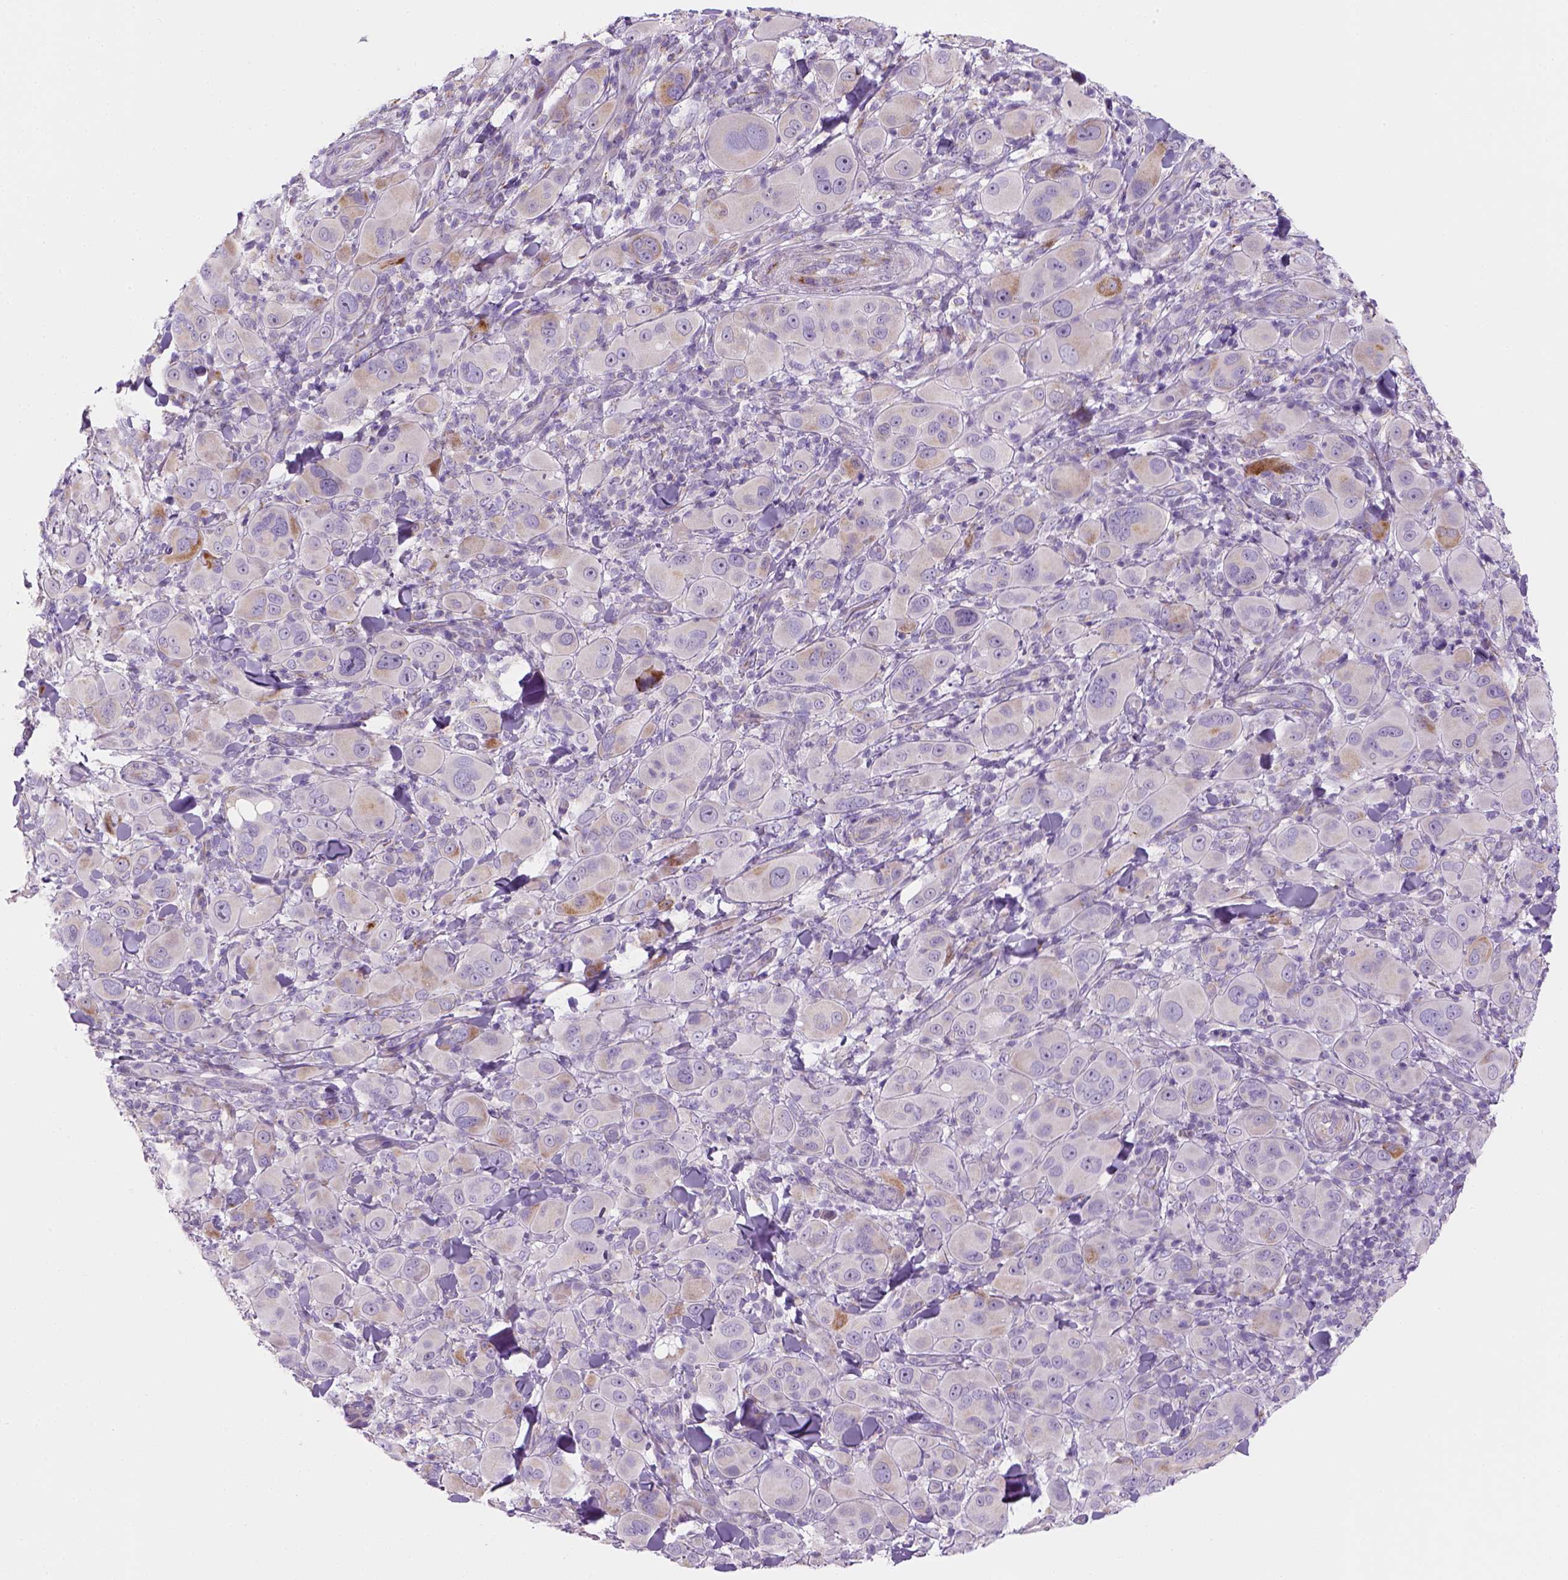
{"staining": {"intensity": "weak", "quantity": "<25%", "location": "cytoplasmic/membranous"}, "tissue": "melanoma", "cell_type": "Tumor cells", "image_type": "cancer", "snomed": [{"axis": "morphology", "description": "Malignant melanoma, NOS"}, {"axis": "topography", "description": "Skin"}], "caption": "IHC photomicrograph of neoplastic tissue: melanoma stained with DAB (3,3'-diaminobenzidine) shows no significant protein expression in tumor cells. Nuclei are stained in blue.", "gene": "CES2", "patient": {"sex": "female", "age": 87}}